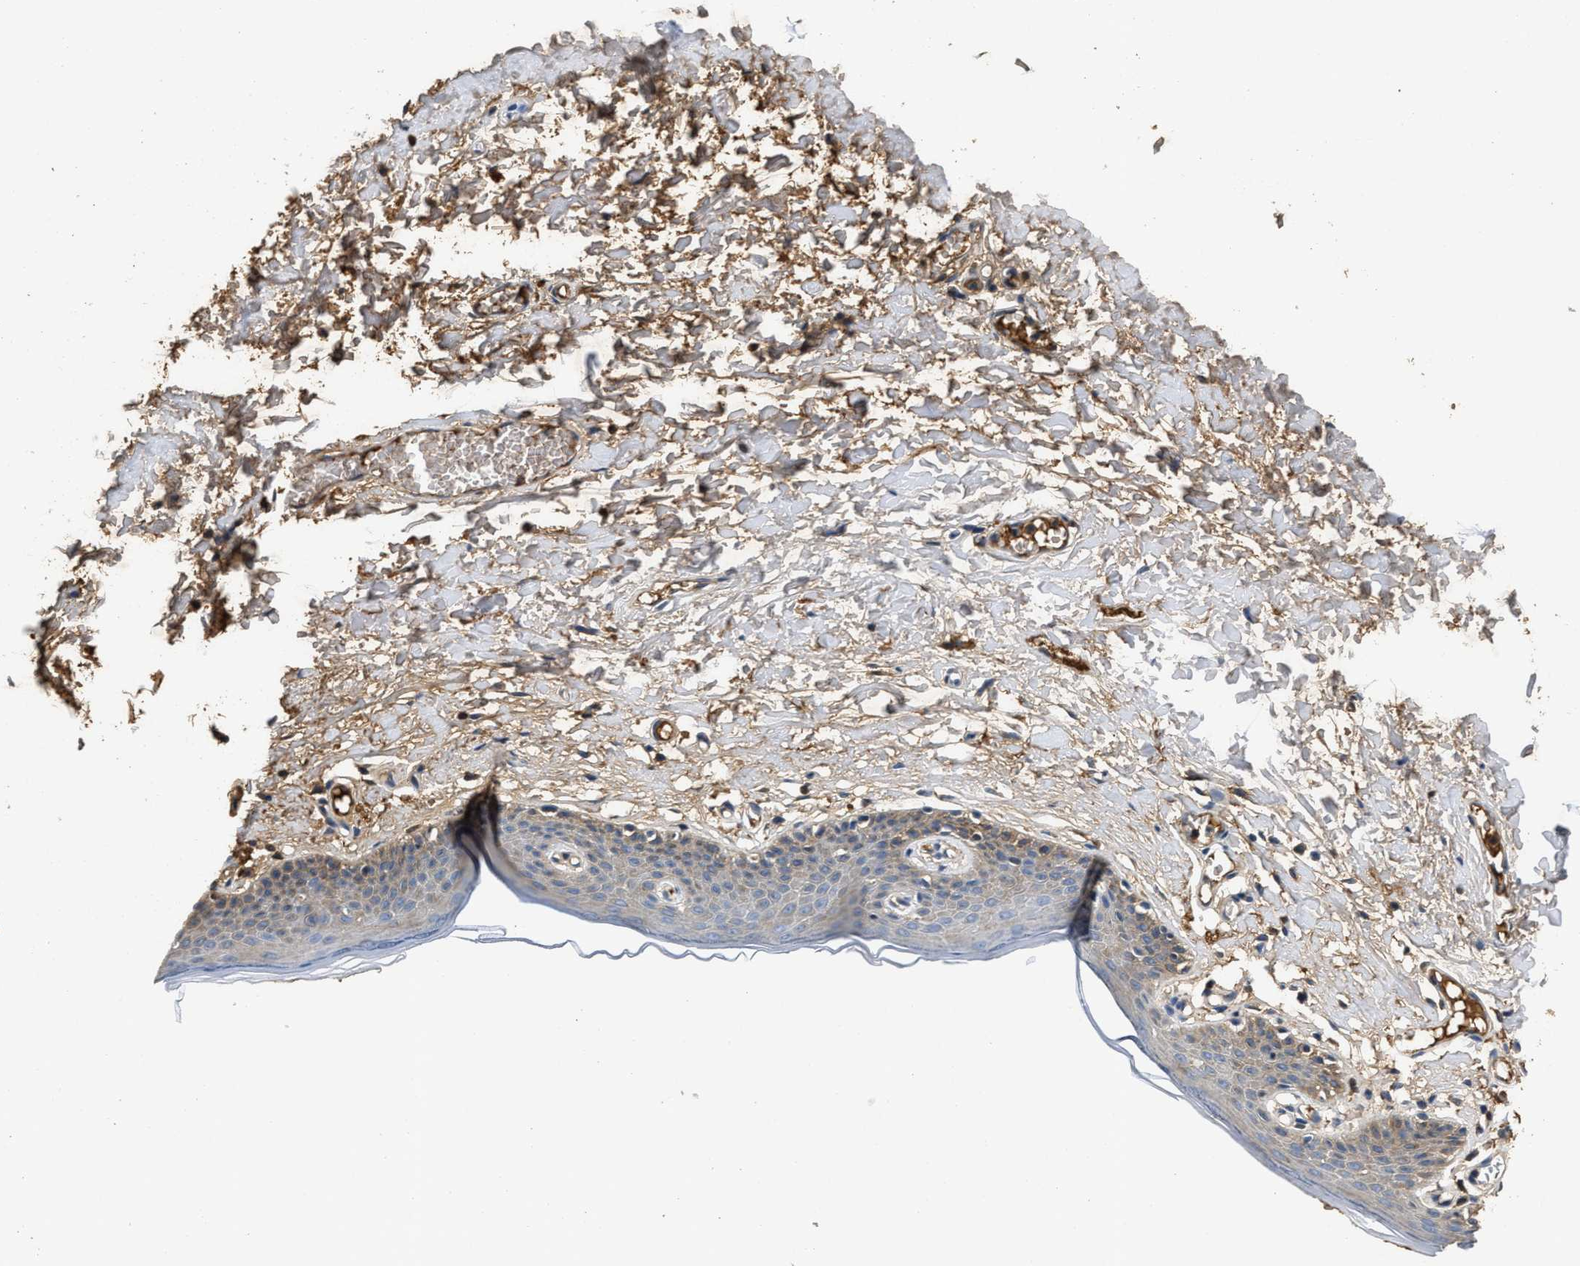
{"staining": {"intensity": "moderate", "quantity": "25%-75%", "location": "cytoplasmic/membranous"}, "tissue": "skin", "cell_type": "Epidermal cells", "image_type": "normal", "snomed": [{"axis": "morphology", "description": "Normal tissue, NOS"}, {"axis": "topography", "description": "Vulva"}], "caption": "Immunohistochemistry histopathology image of benign skin: skin stained using immunohistochemistry shows medium levels of moderate protein expression localized specifically in the cytoplasmic/membranous of epidermal cells, appearing as a cytoplasmic/membranous brown color.", "gene": "C3", "patient": {"sex": "female", "age": 54}}